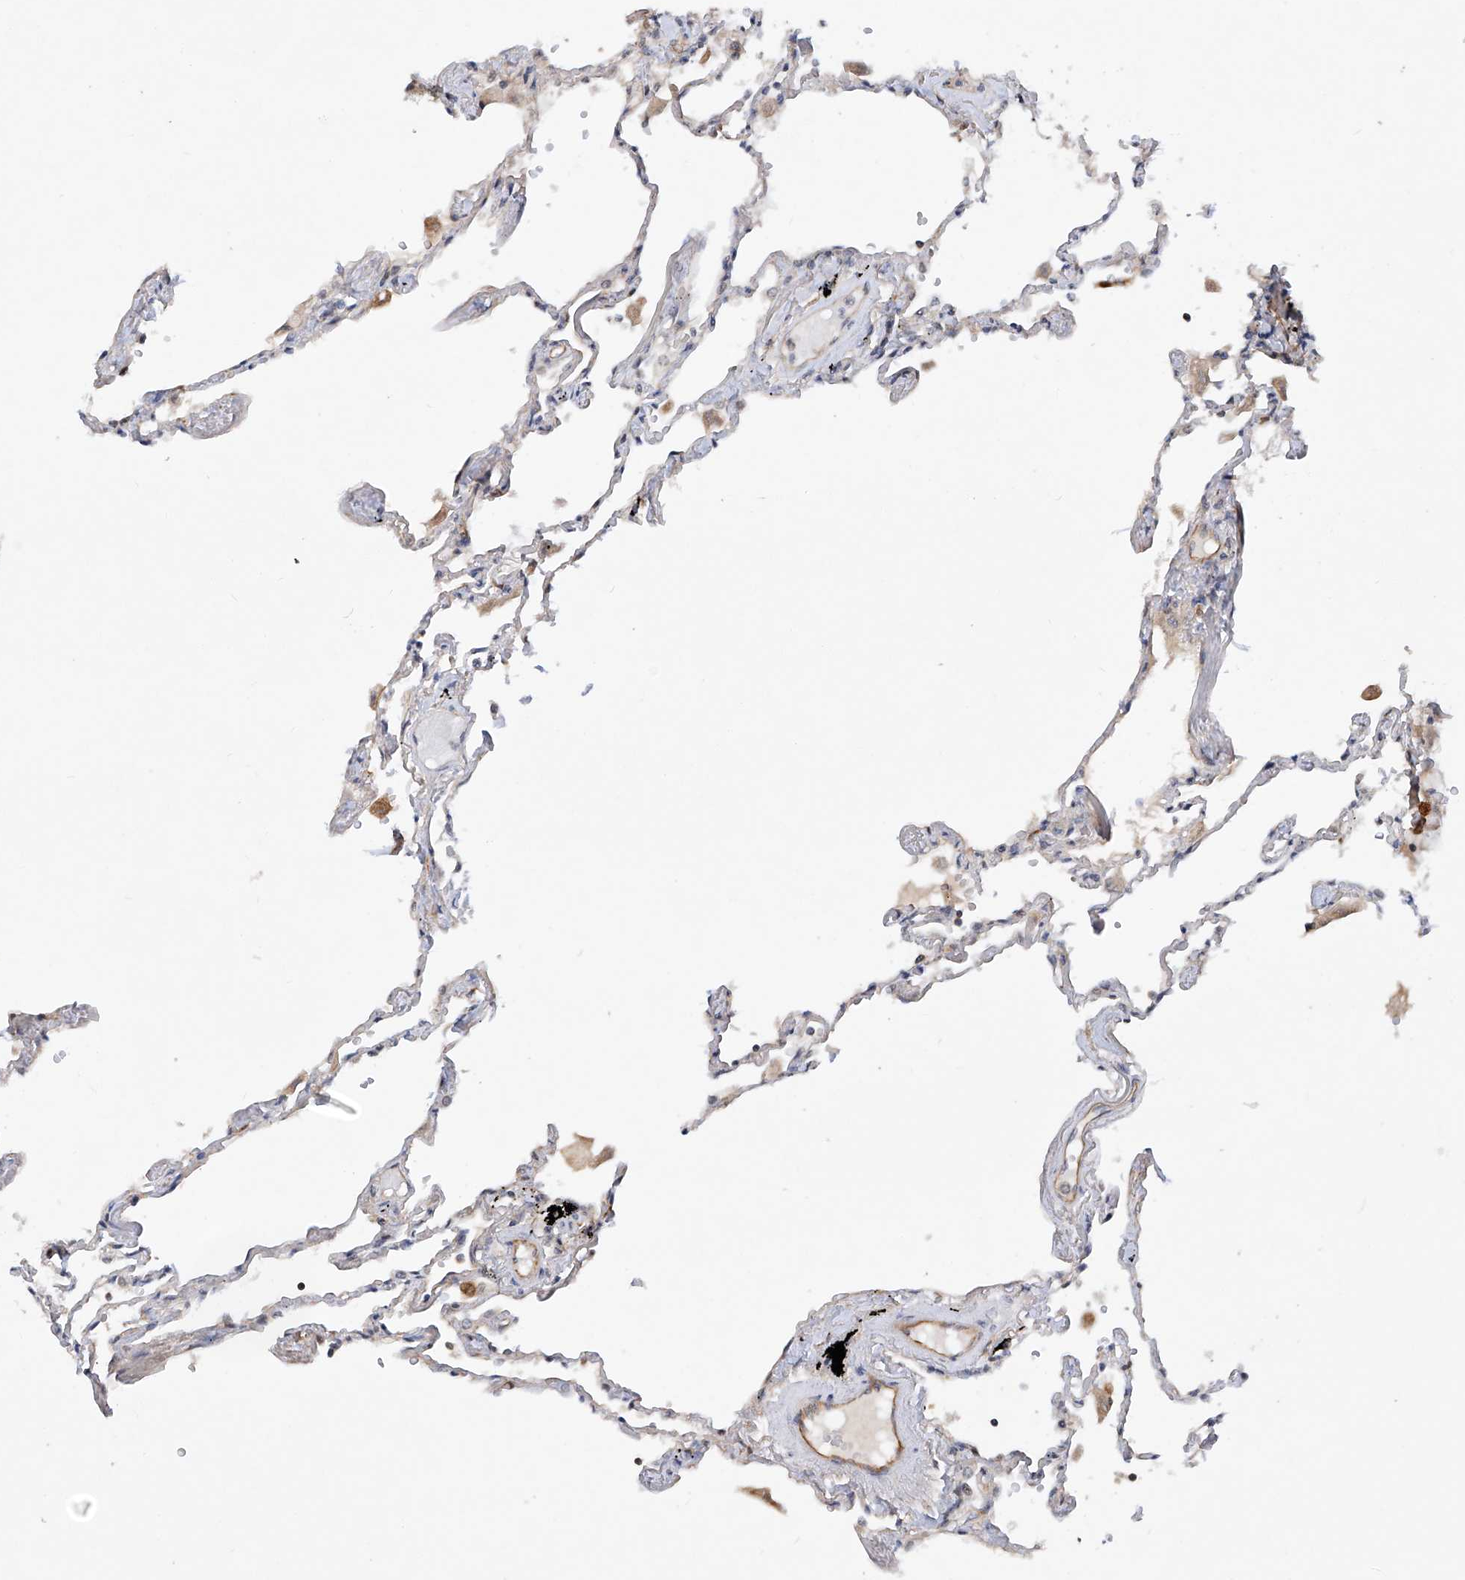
{"staining": {"intensity": "strong", "quantity": "<25%", "location": "cytoplasmic/membranous"}, "tissue": "lung", "cell_type": "Alveolar cells", "image_type": "normal", "snomed": [{"axis": "morphology", "description": "Normal tissue, NOS"}, {"axis": "topography", "description": "Lung"}], "caption": "A brown stain shows strong cytoplasmic/membranous expression of a protein in alveolar cells of benign human lung.", "gene": "AMD1", "patient": {"sex": "female", "age": 67}}